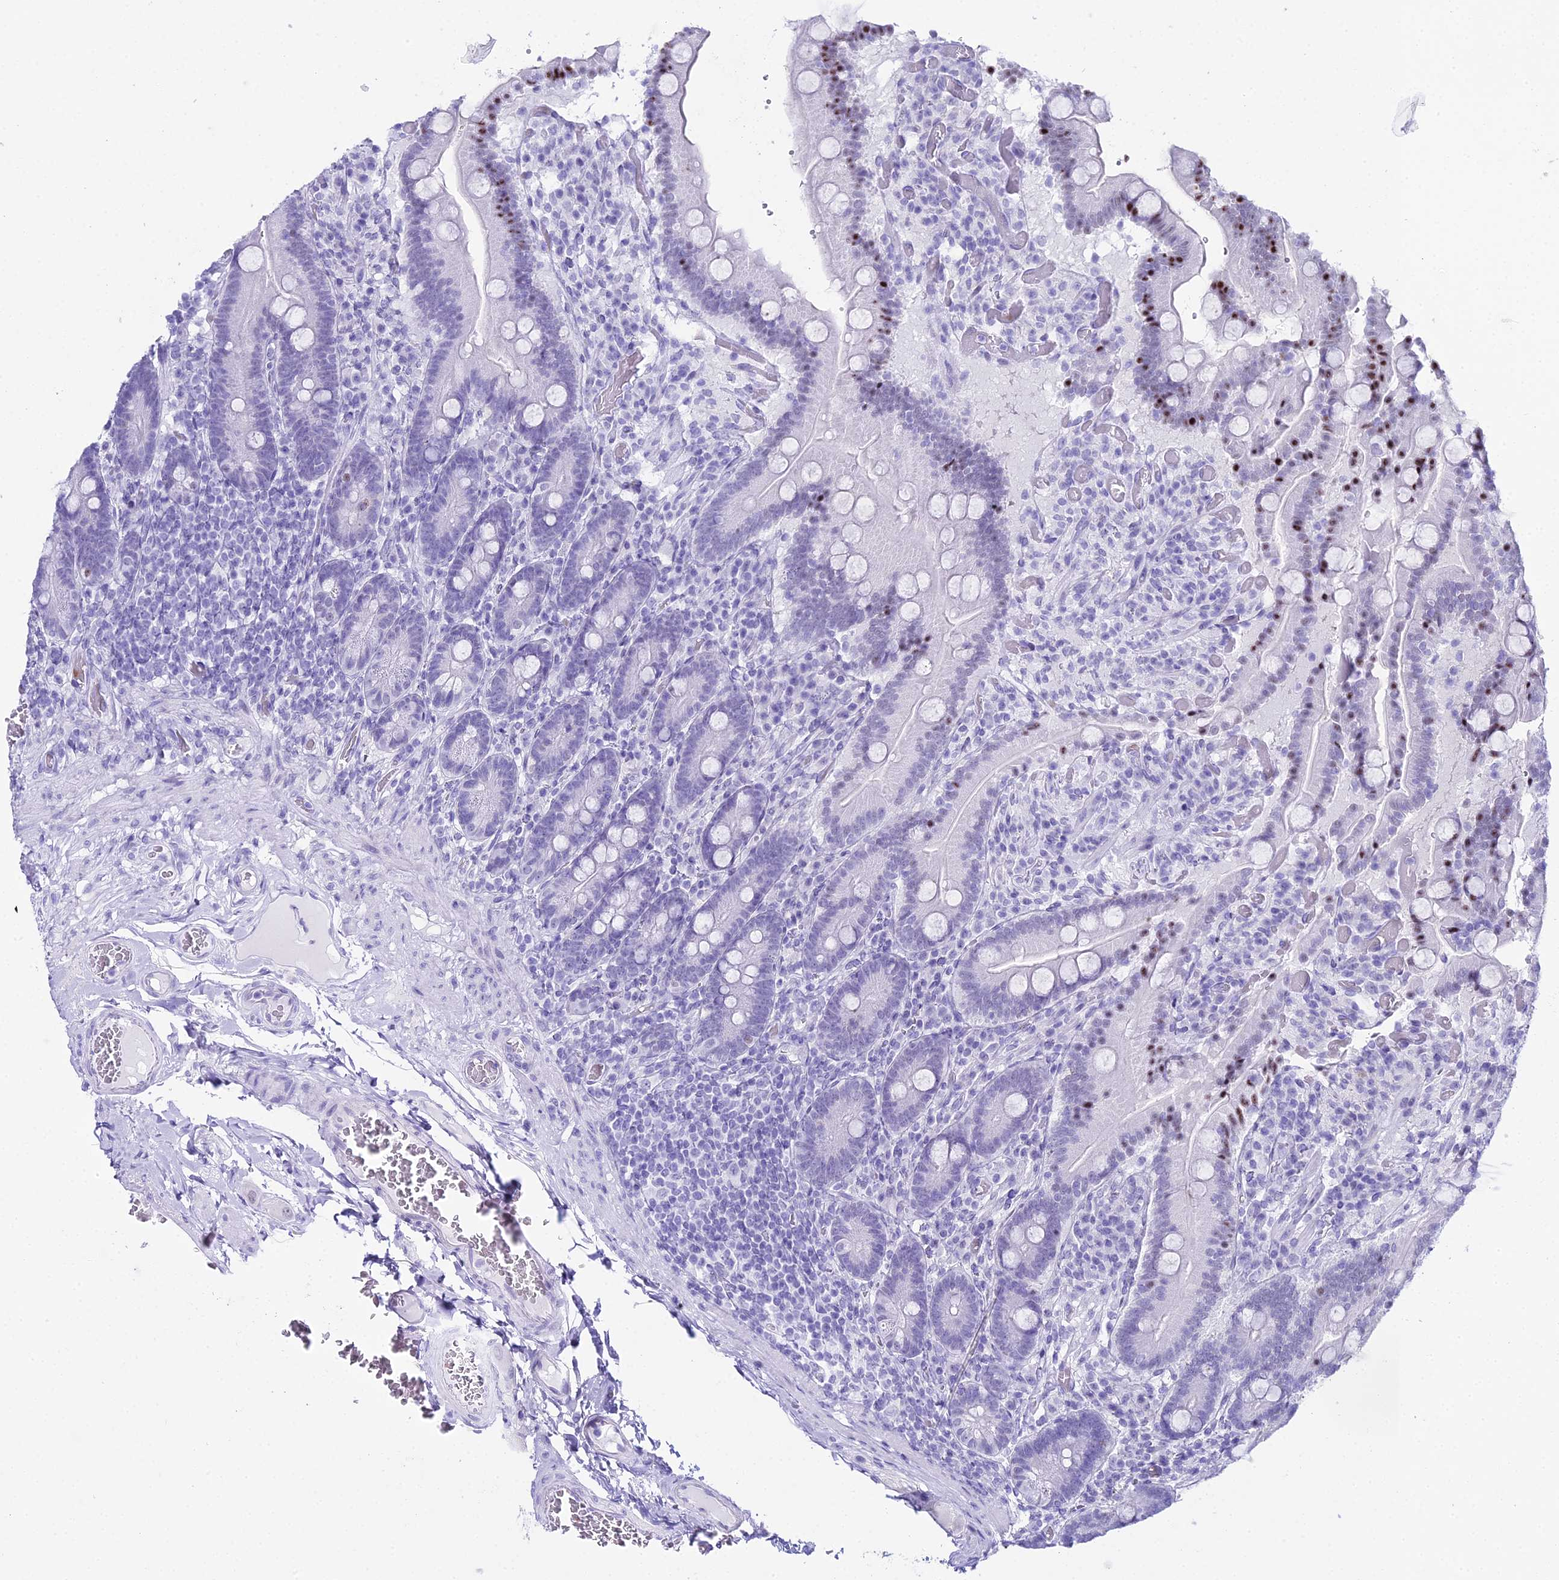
{"staining": {"intensity": "strong", "quantity": "<25%", "location": "nuclear"}, "tissue": "duodenum", "cell_type": "Glandular cells", "image_type": "normal", "snomed": [{"axis": "morphology", "description": "Normal tissue, NOS"}, {"axis": "topography", "description": "Duodenum"}], "caption": "A medium amount of strong nuclear staining is appreciated in about <25% of glandular cells in unremarkable duodenum. (Stains: DAB in brown, nuclei in blue, Microscopy: brightfield microscopy at high magnification).", "gene": "RNPS1", "patient": {"sex": "female", "age": 62}}